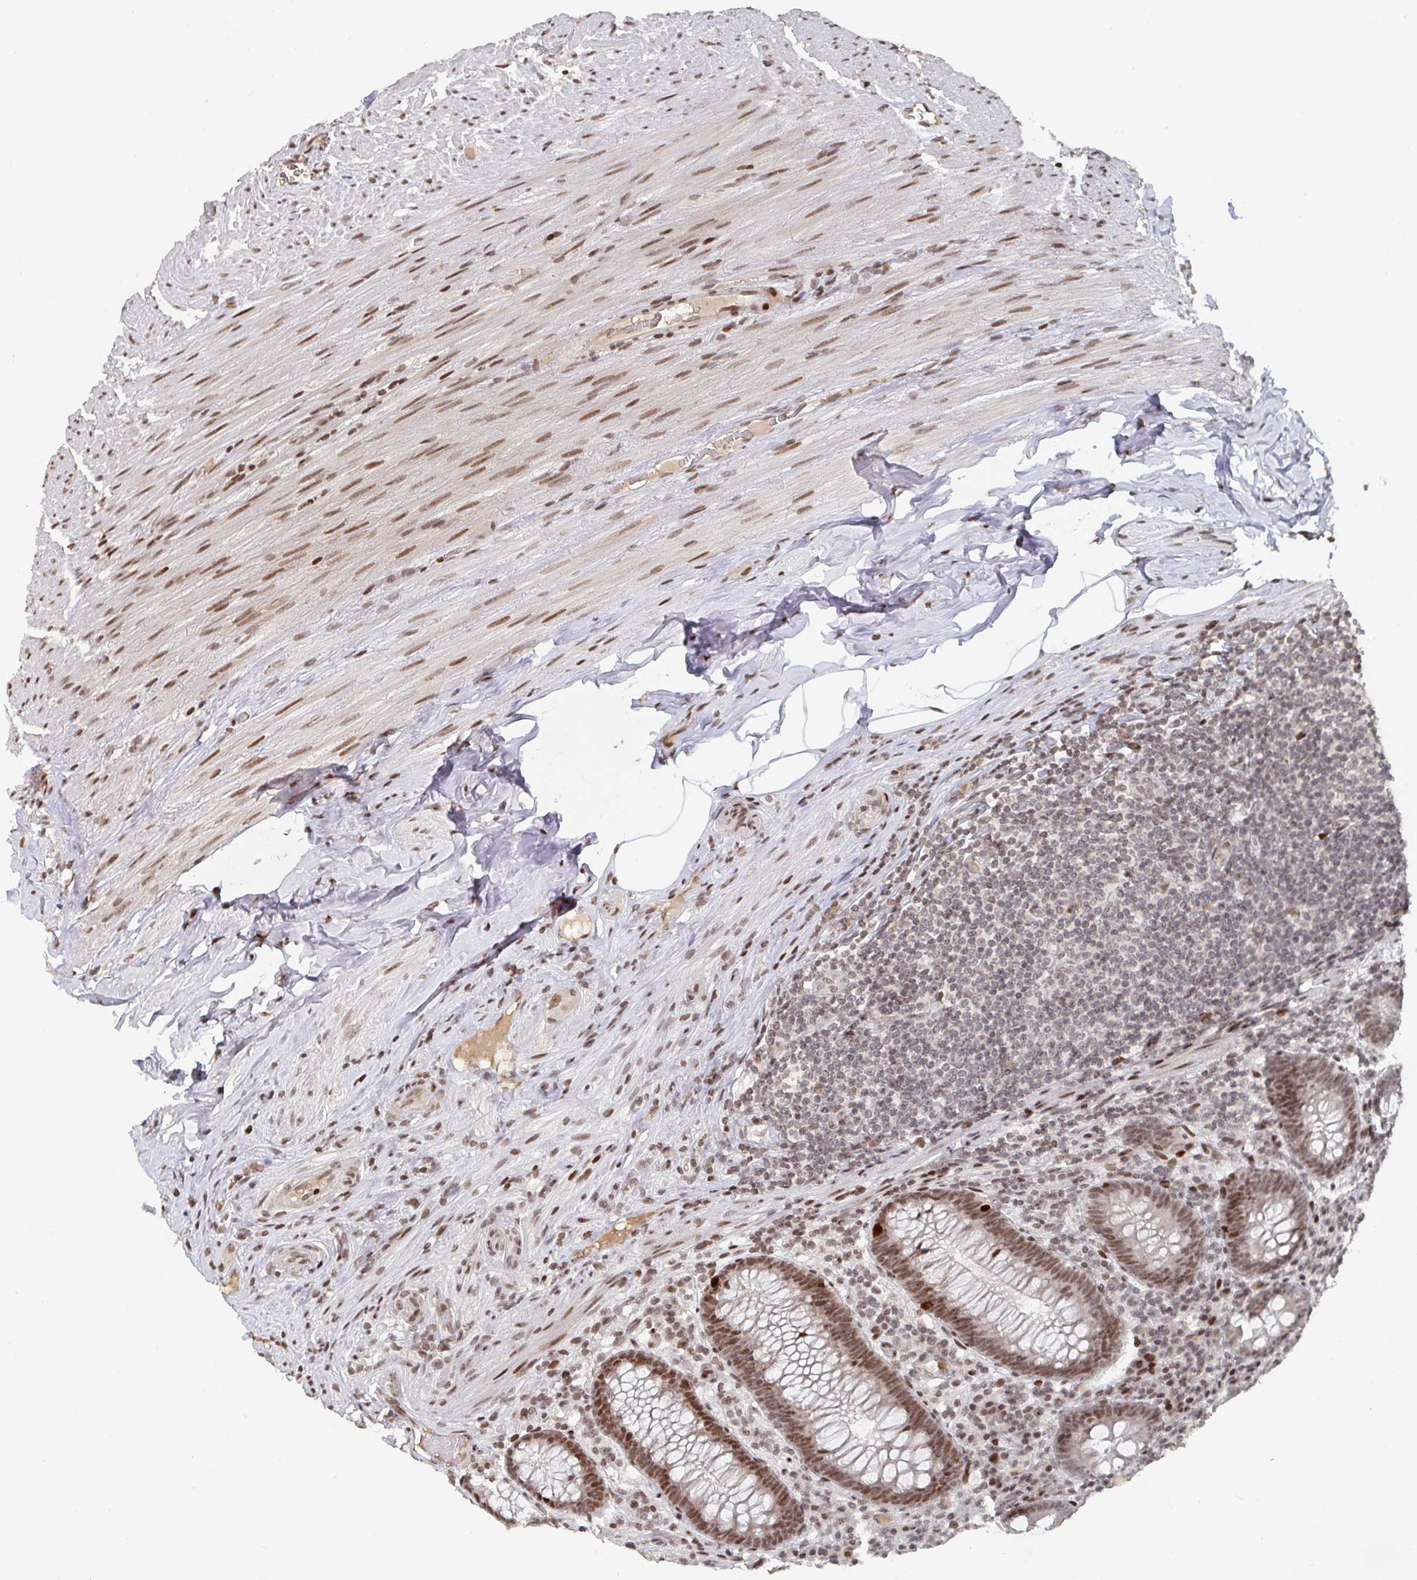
{"staining": {"intensity": "moderate", "quantity": ">75%", "location": "nuclear"}, "tissue": "appendix", "cell_type": "Glandular cells", "image_type": "normal", "snomed": [{"axis": "morphology", "description": "Normal tissue, NOS"}, {"axis": "topography", "description": "Appendix"}], "caption": "Immunohistochemical staining of benign human appendix displays >75% levels of moderate nuclear protein positivity in approximately >75% of glandular cells. The staining was performed using DAB to visualize the protein expression in brown, while the nuclei were stained in blue with hematoxylin (Magnification: 20x).", "gene": "ZDHHC12", "patient": {"sex": "male", "age": 71}}